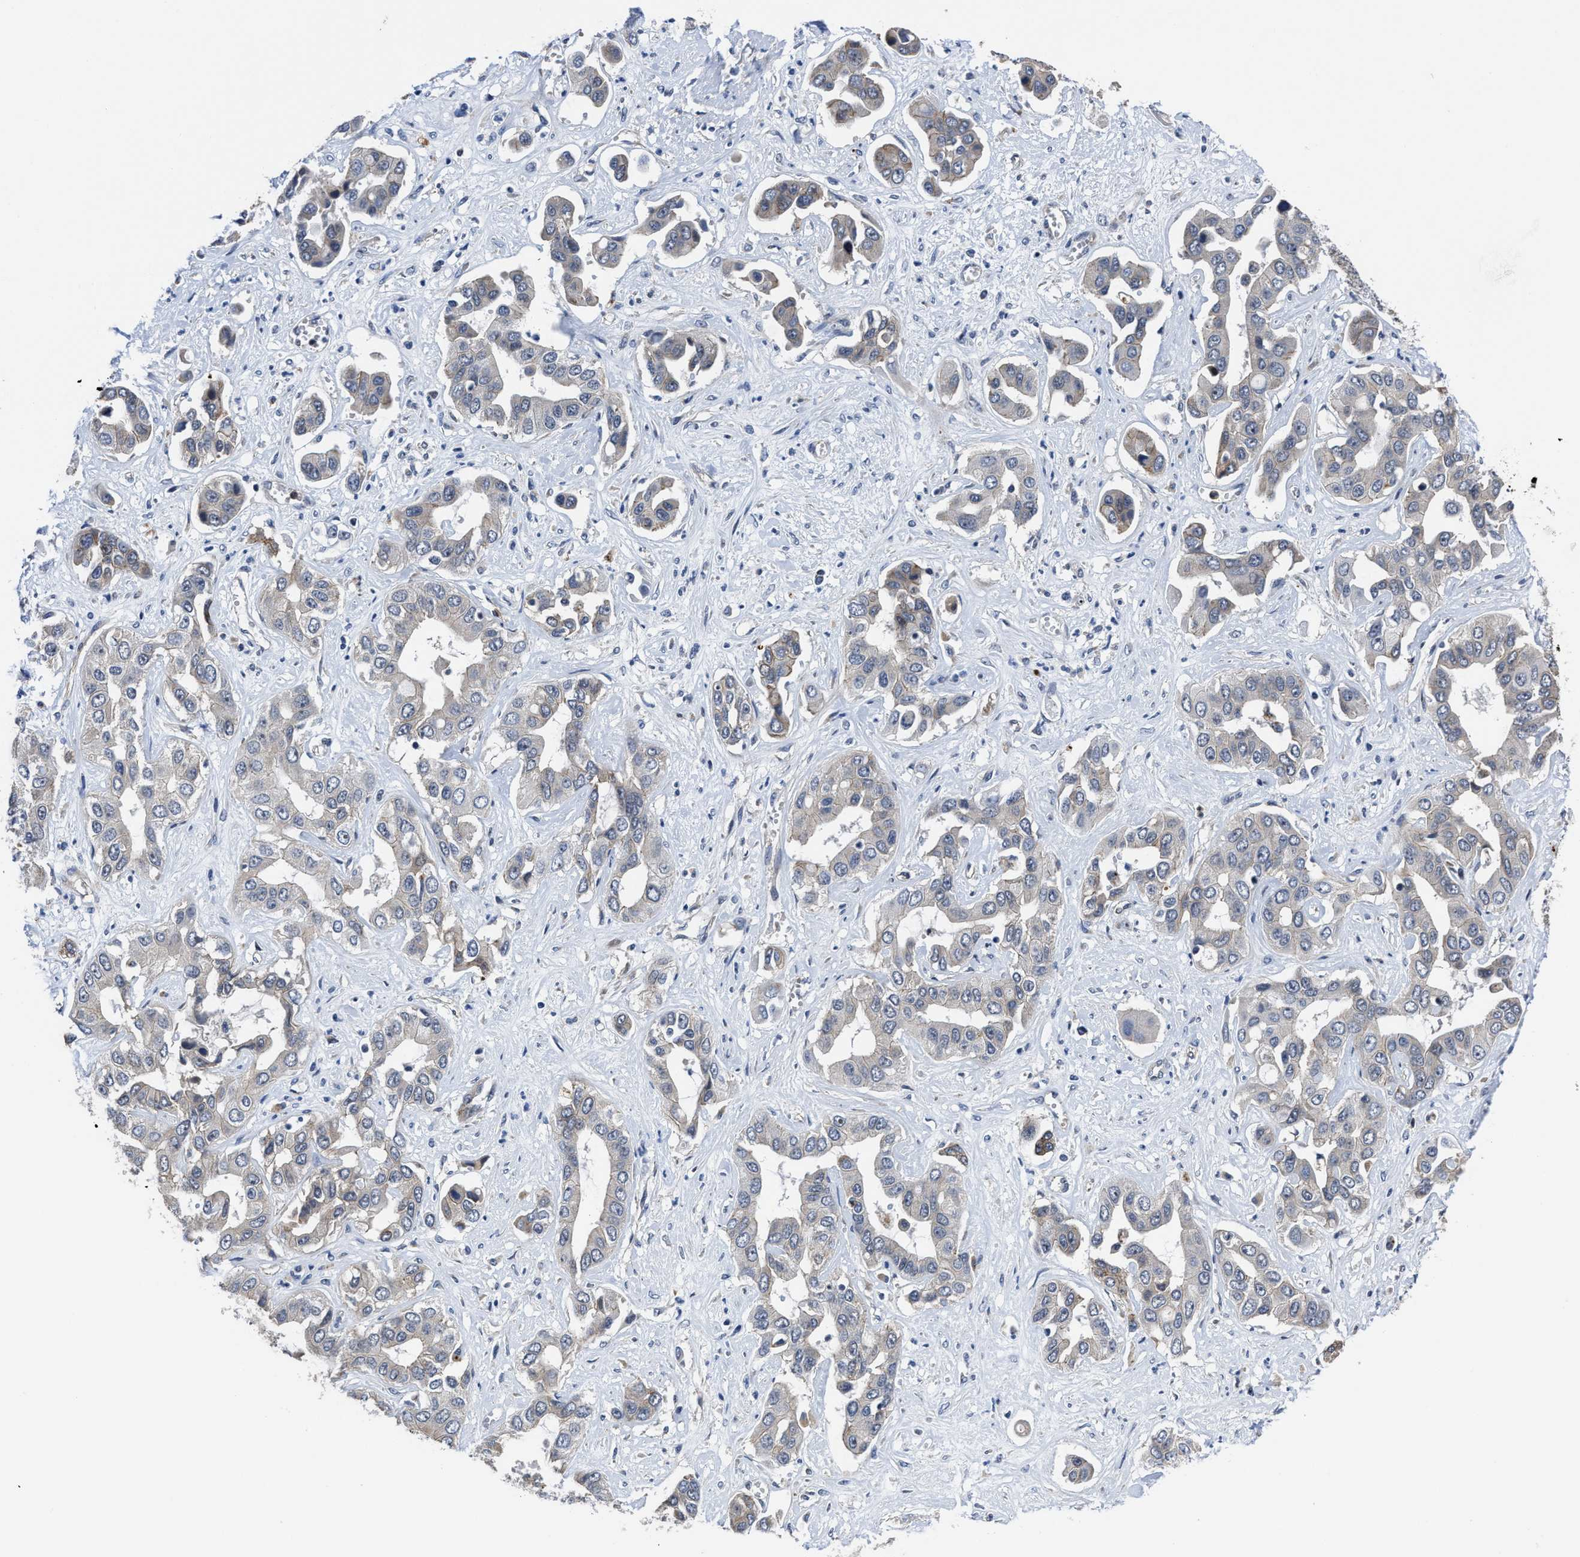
{"staining": {"intensity": "negative", "quantity": "none", "location": "none"}, "tissue": "liver cancer", "cell_type": "Tumor cells", "image_type": "cancer", "snomed": [{"axis": "morphology", "description": "Cholangiocarcinoma"}, {"axis": "topography", "description": "Liver"}], "caption": "High power microscopy image of an IHC histopathology image of liver cholangiocarcinoma, revealing no significant staining in tumor cells.", "gene": "GHITM", "patient": {"sex": "female", "age": 52}}